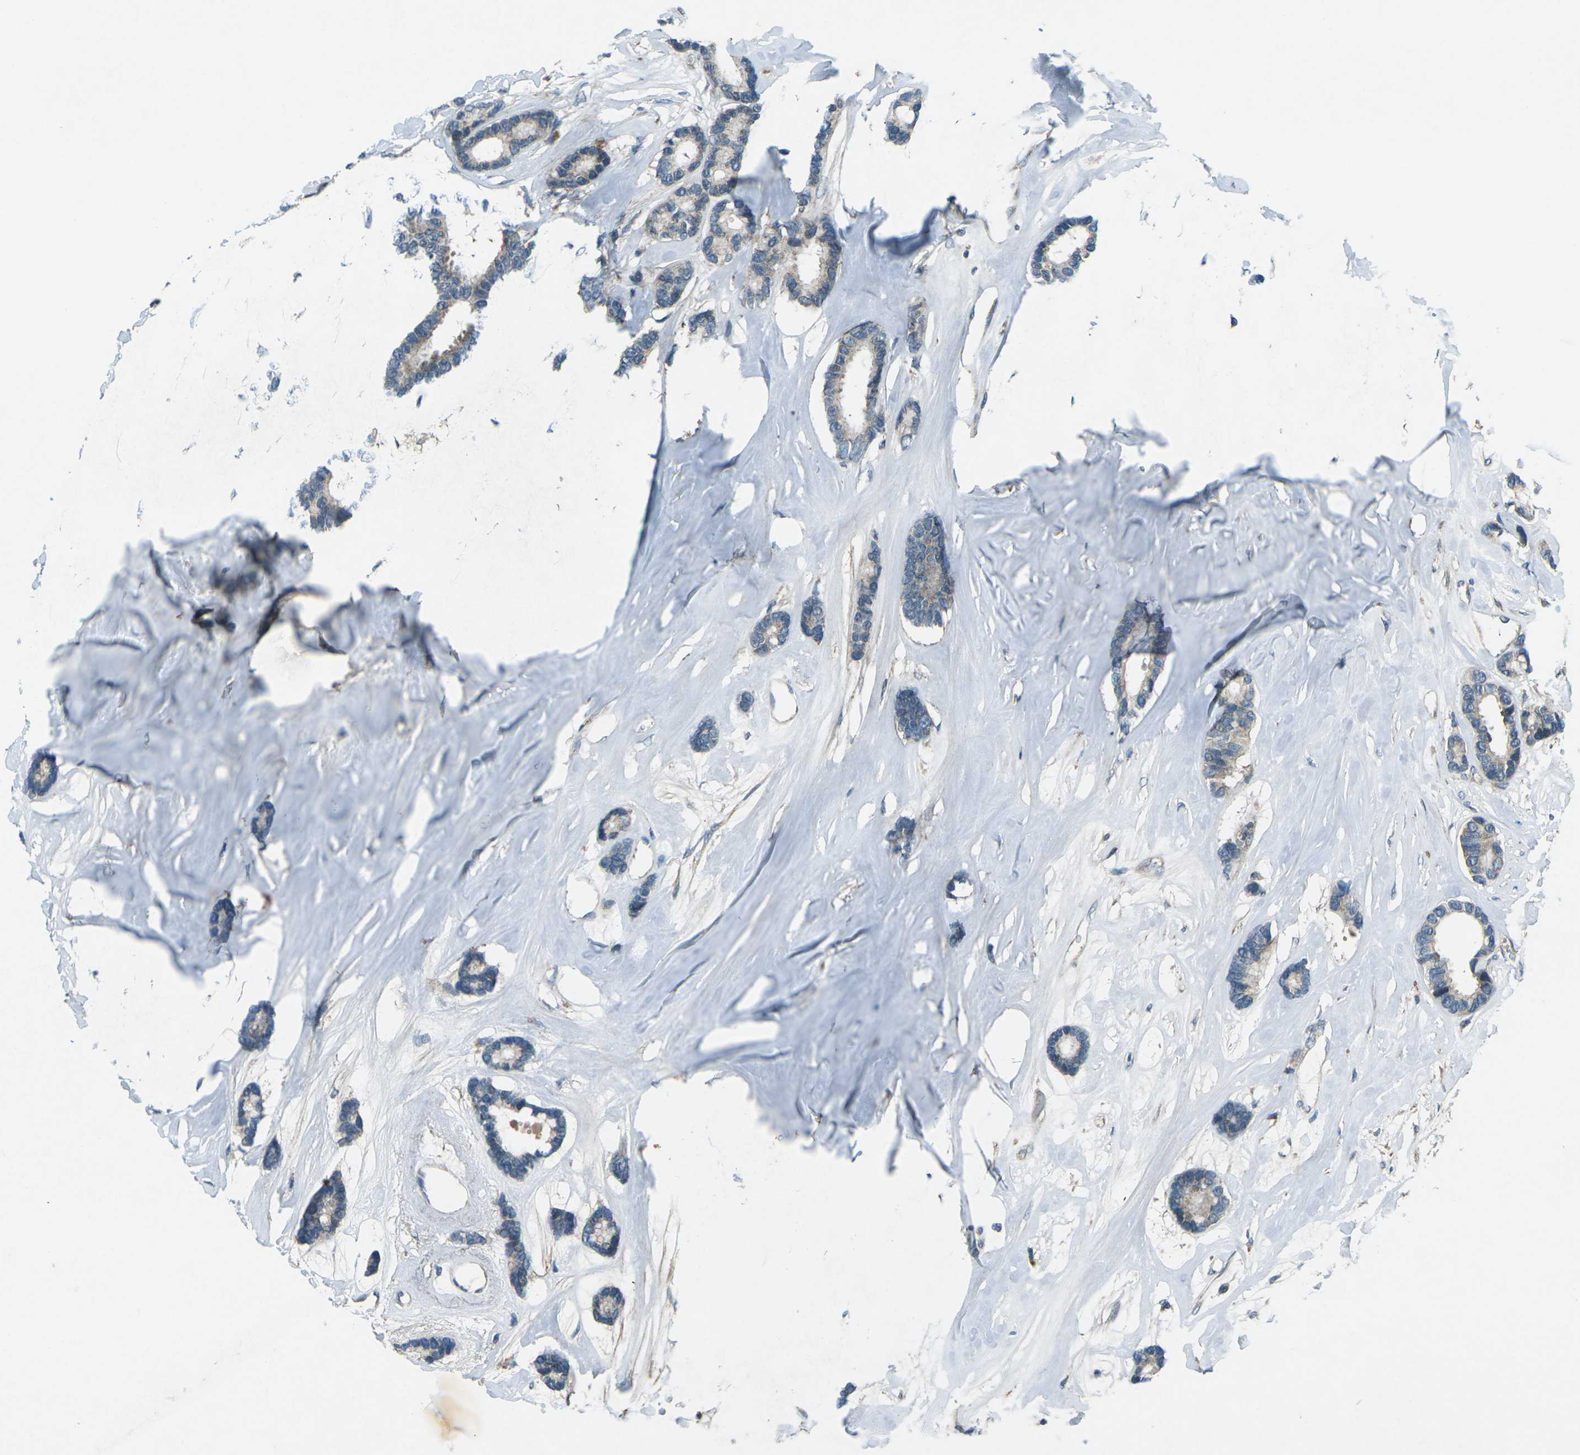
{"staining": {"intensity": "weak", "quantity": ">75%", "location": "cytoplasmic/membranous"}, "tissue": "breast cancer", "cell_type": "Tumor cells", "image_type": "cancer", "snomed": [{"axis": "morphology", "description": "Duct carcinoma"}, {"axis": "topography", "description": "Breast"}], "caption": "A low amount of weak cytoplasmic/membranous staining is present in approximately >75% of tumor cells in breast cancer tissue.", "gene": "CDK16", "patient": {"sex": "female", "age": 87}}